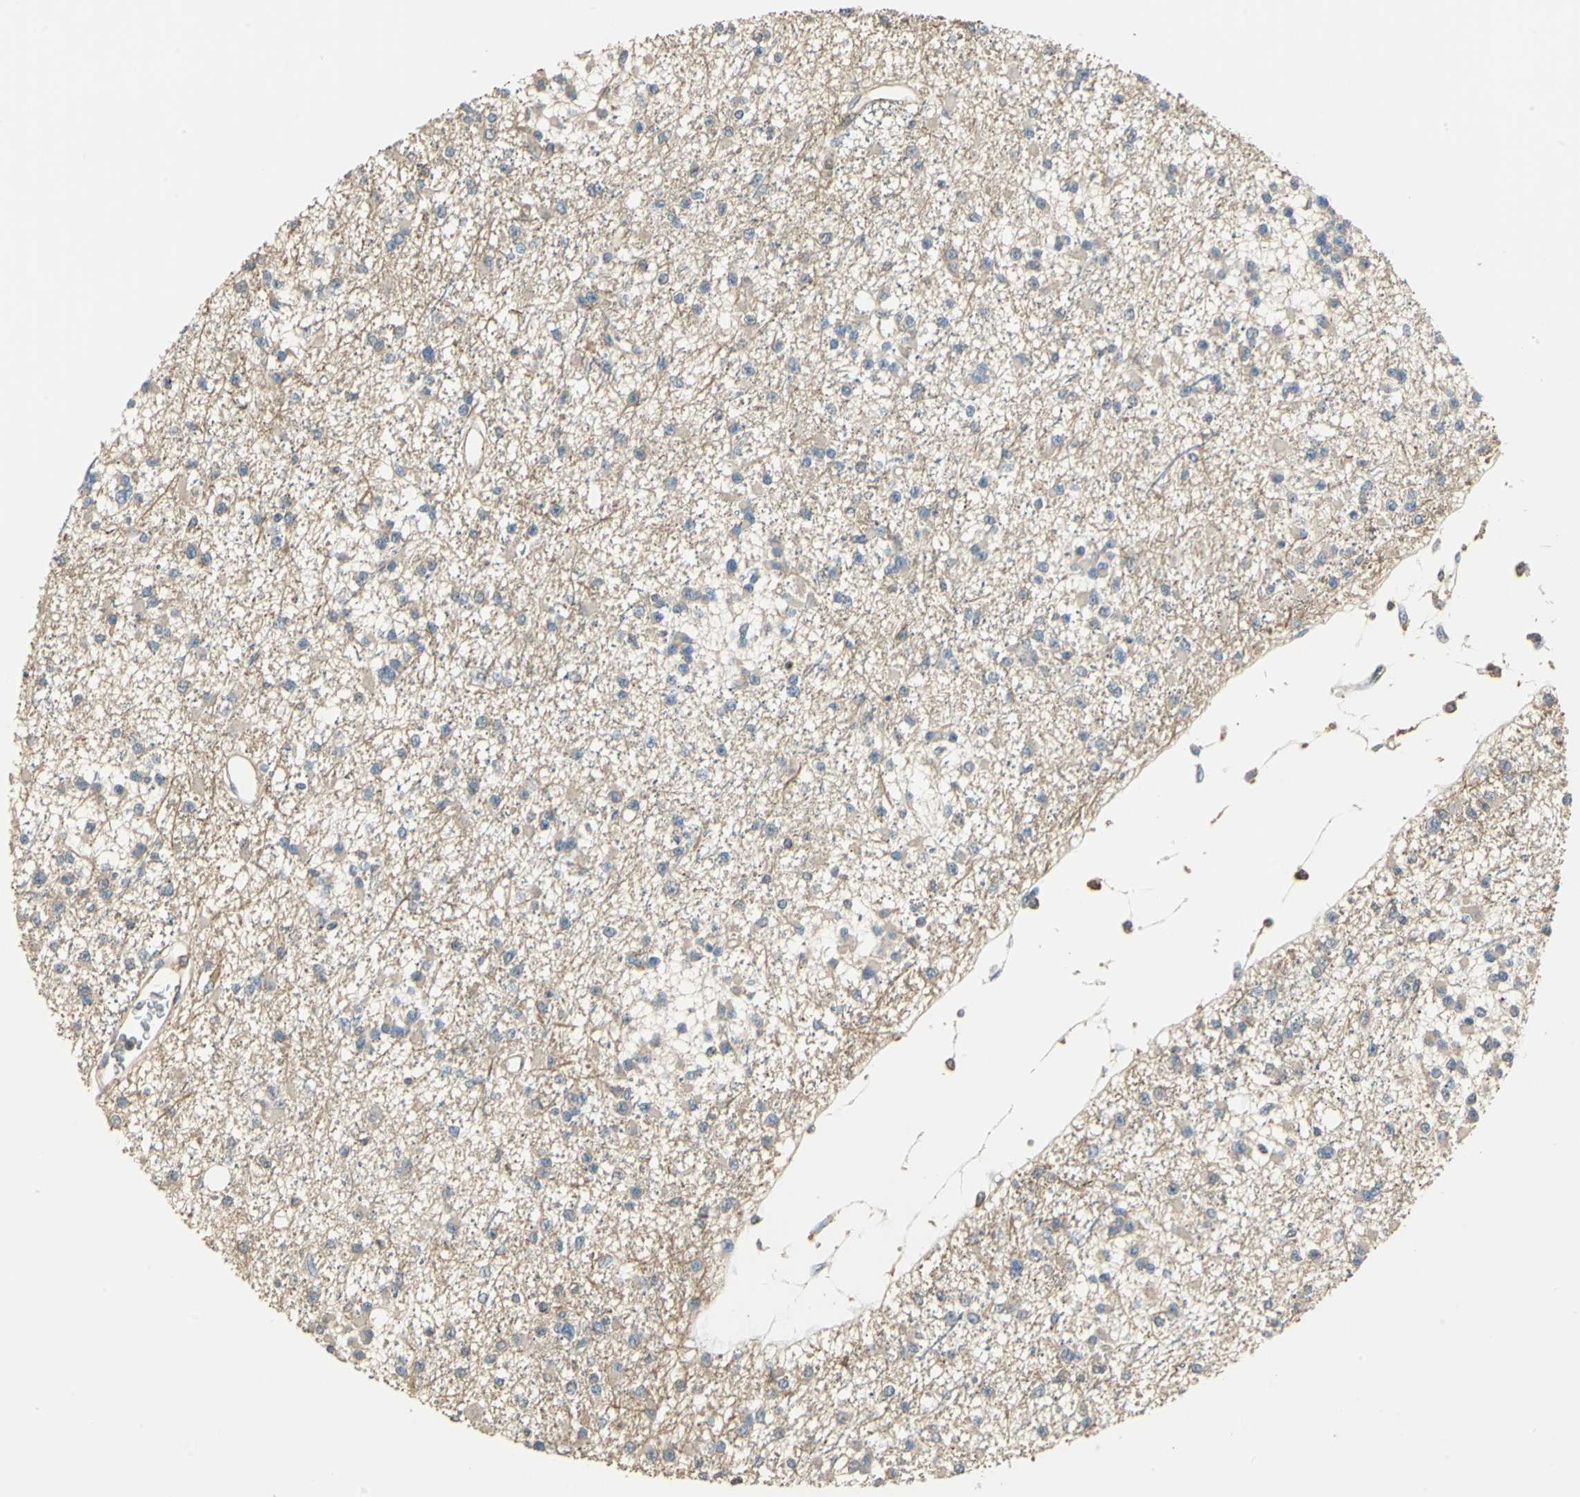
{"staining": {"intensity": "weak", "quantity": ">75%", "location": "cytoplasmic/membranous"}, "tissue": "glioma", "cell_type": "Tumor cells", "image_type": "cancer", "snomed": [{"axis": "morphology", "description": "Glioma, malignant, Low grade"}, {"axis": "topography", "description": "Brain"}], "caption": "Immunohistochemical staining of human glioma demonstrates weak cytoplasmic/membranous protein expression in approximately >75% of tumor cells. (DAB IHC with brightfield microscopy, high magnification).", "gene": "RAPGEF1", "patient": {"sex": "female", "age": 22}}